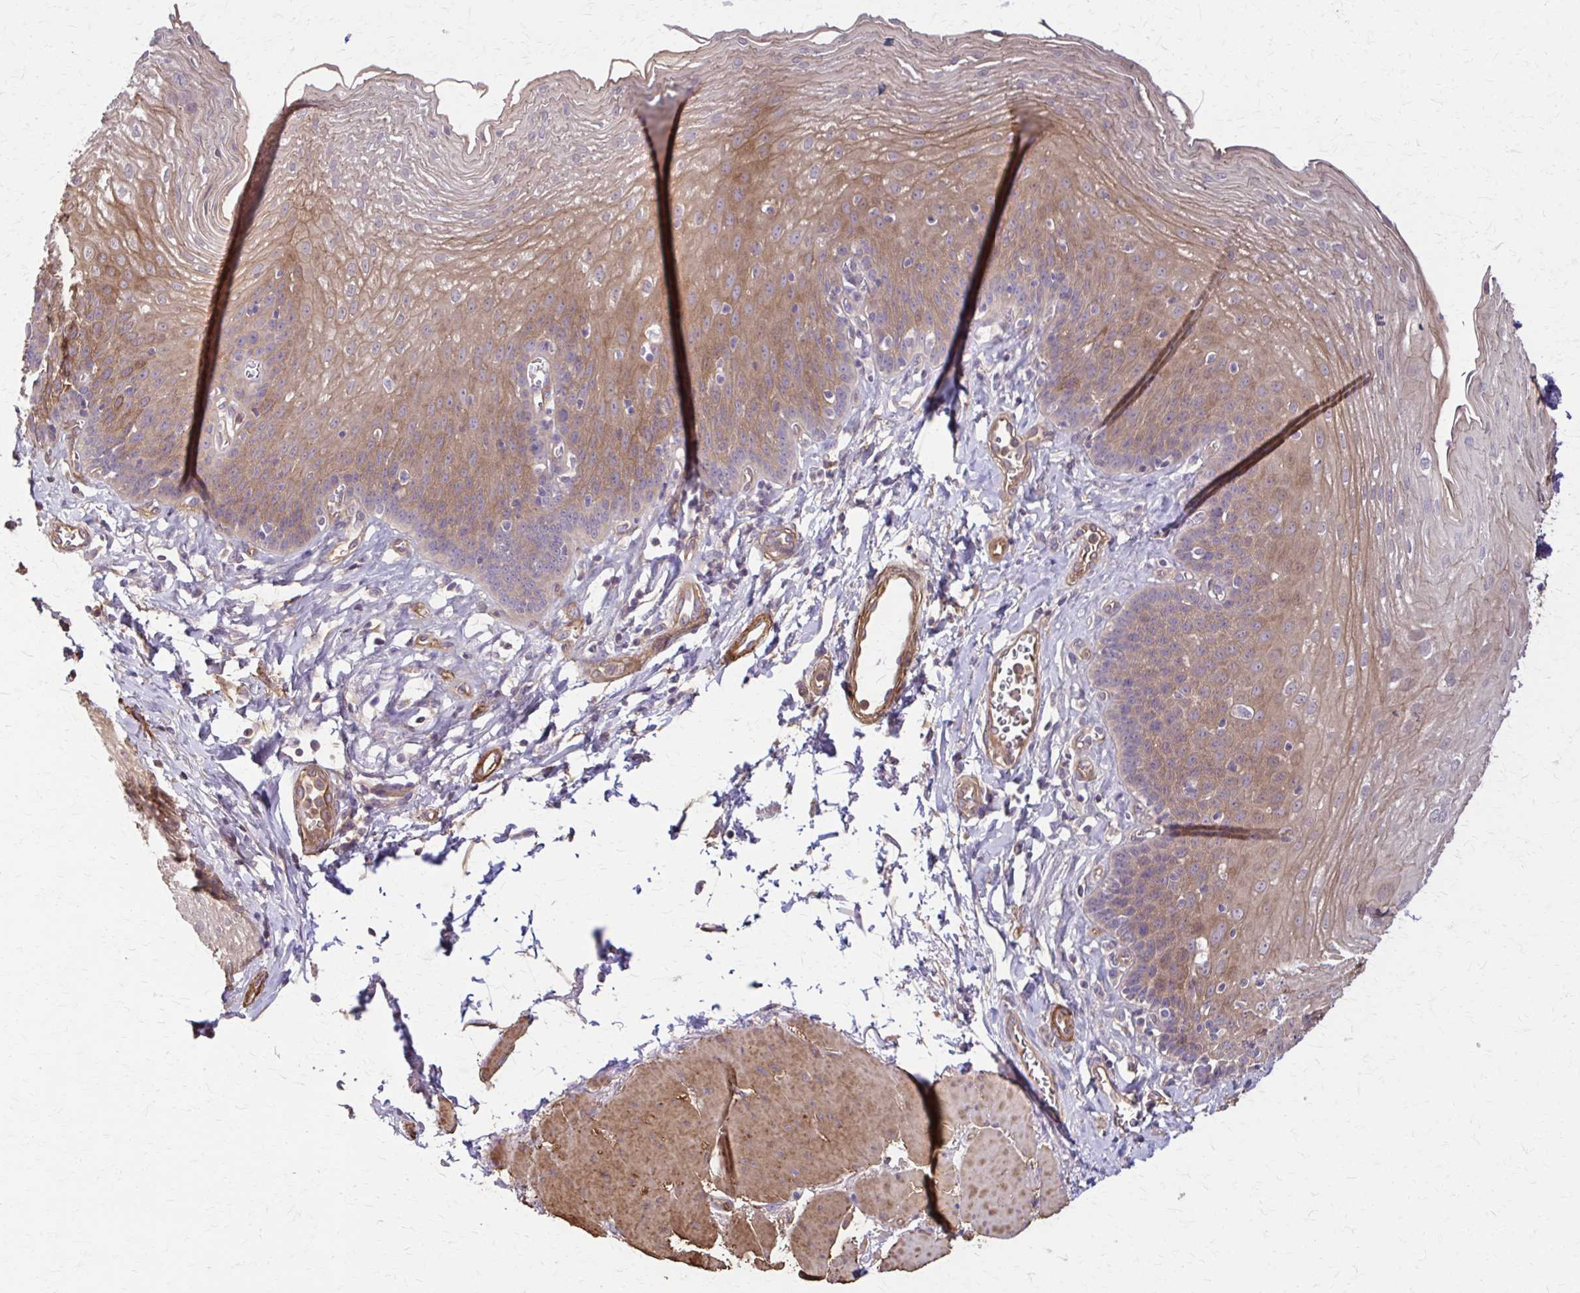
{"staining": {"intensity": "moderate", "quantity": "25%-75%", "location": "cytoplasmic/membranous"}, "tissue": "esophagus", "cell_type": "Squamous epithelial cells", "image_type": "normal", "snomed": [{"axis": "morphology", "description": "Normal tissue, NOS"}, {"axis": "topography", "description": "Esophagus"}], "caption": "Protein analysis of unremarkable esophagus exhibits moderate cytoplasmic/membranous staining in approximately 25%-75% of squamous epithelial cells. (DAB (3,3'-diaminobenzidine) = brown stain, brightfield microscopy at high magnification).", "gene": "DSP", "patient": {"sex": "female", "age": 81}}